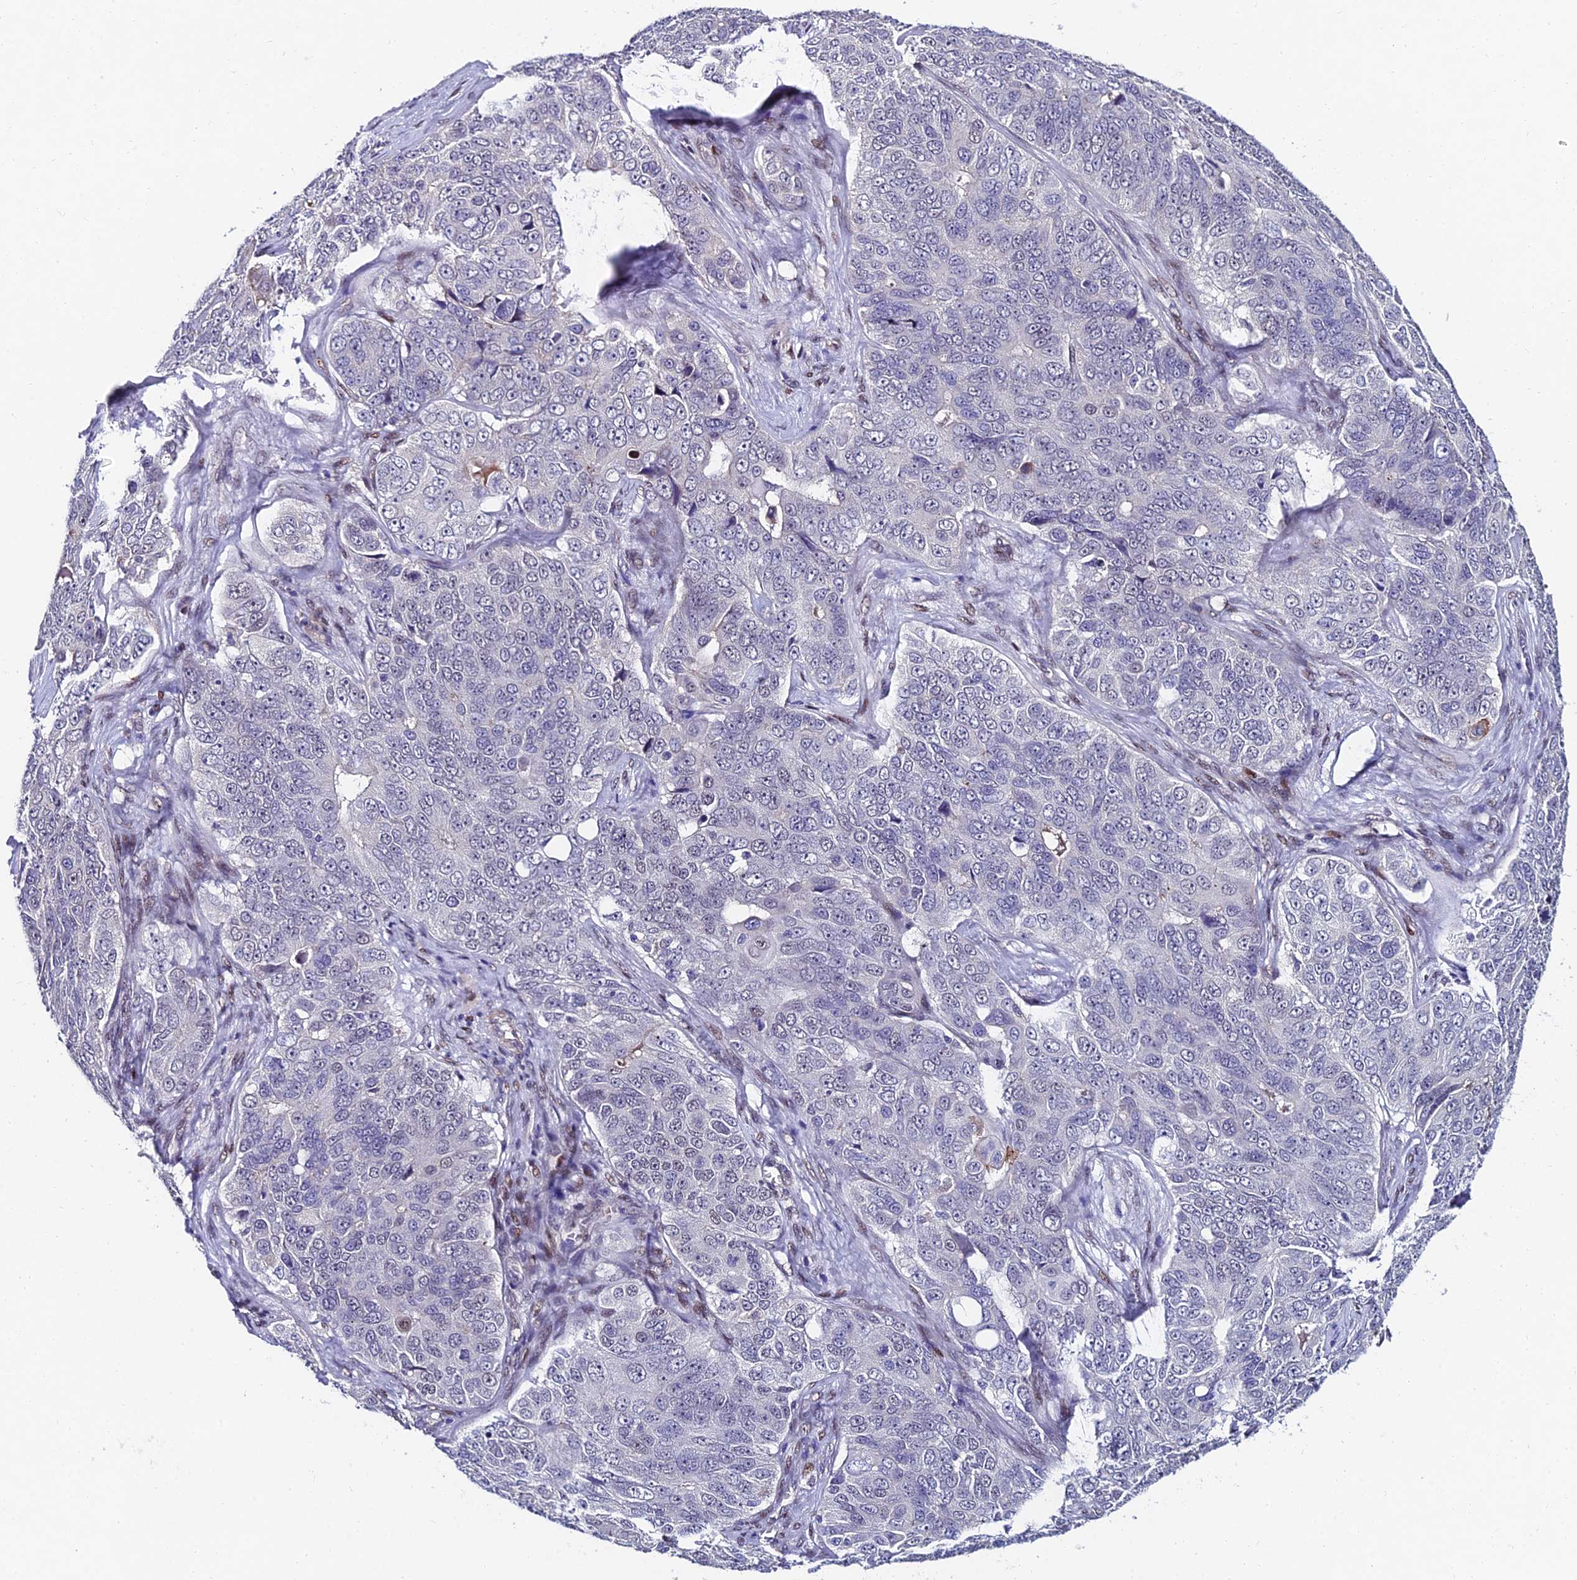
{"staining": {"intensity": "negative", "quantity": "none", "location": "none"}, "tissue": "ovarian cancer", "cell_type": "Tumor cells", "image_type": "cancer", "snomed": [{"axis": "morphology", "description": "Carcinoma, endometroid"}, {"axis": "topography", "description": "Ovary"}], "caption": "An image of ovarian endometroid carcinoma stained for a protein exhibits no brown staining in tumor cells. (Brightfield microscopy of DAB (3,3'-diaminobenzidine) immunohistochemistry (IHC) at high magnification).", "gene": "TRIM24", "patient": {"sex": "female", "age": 51}}